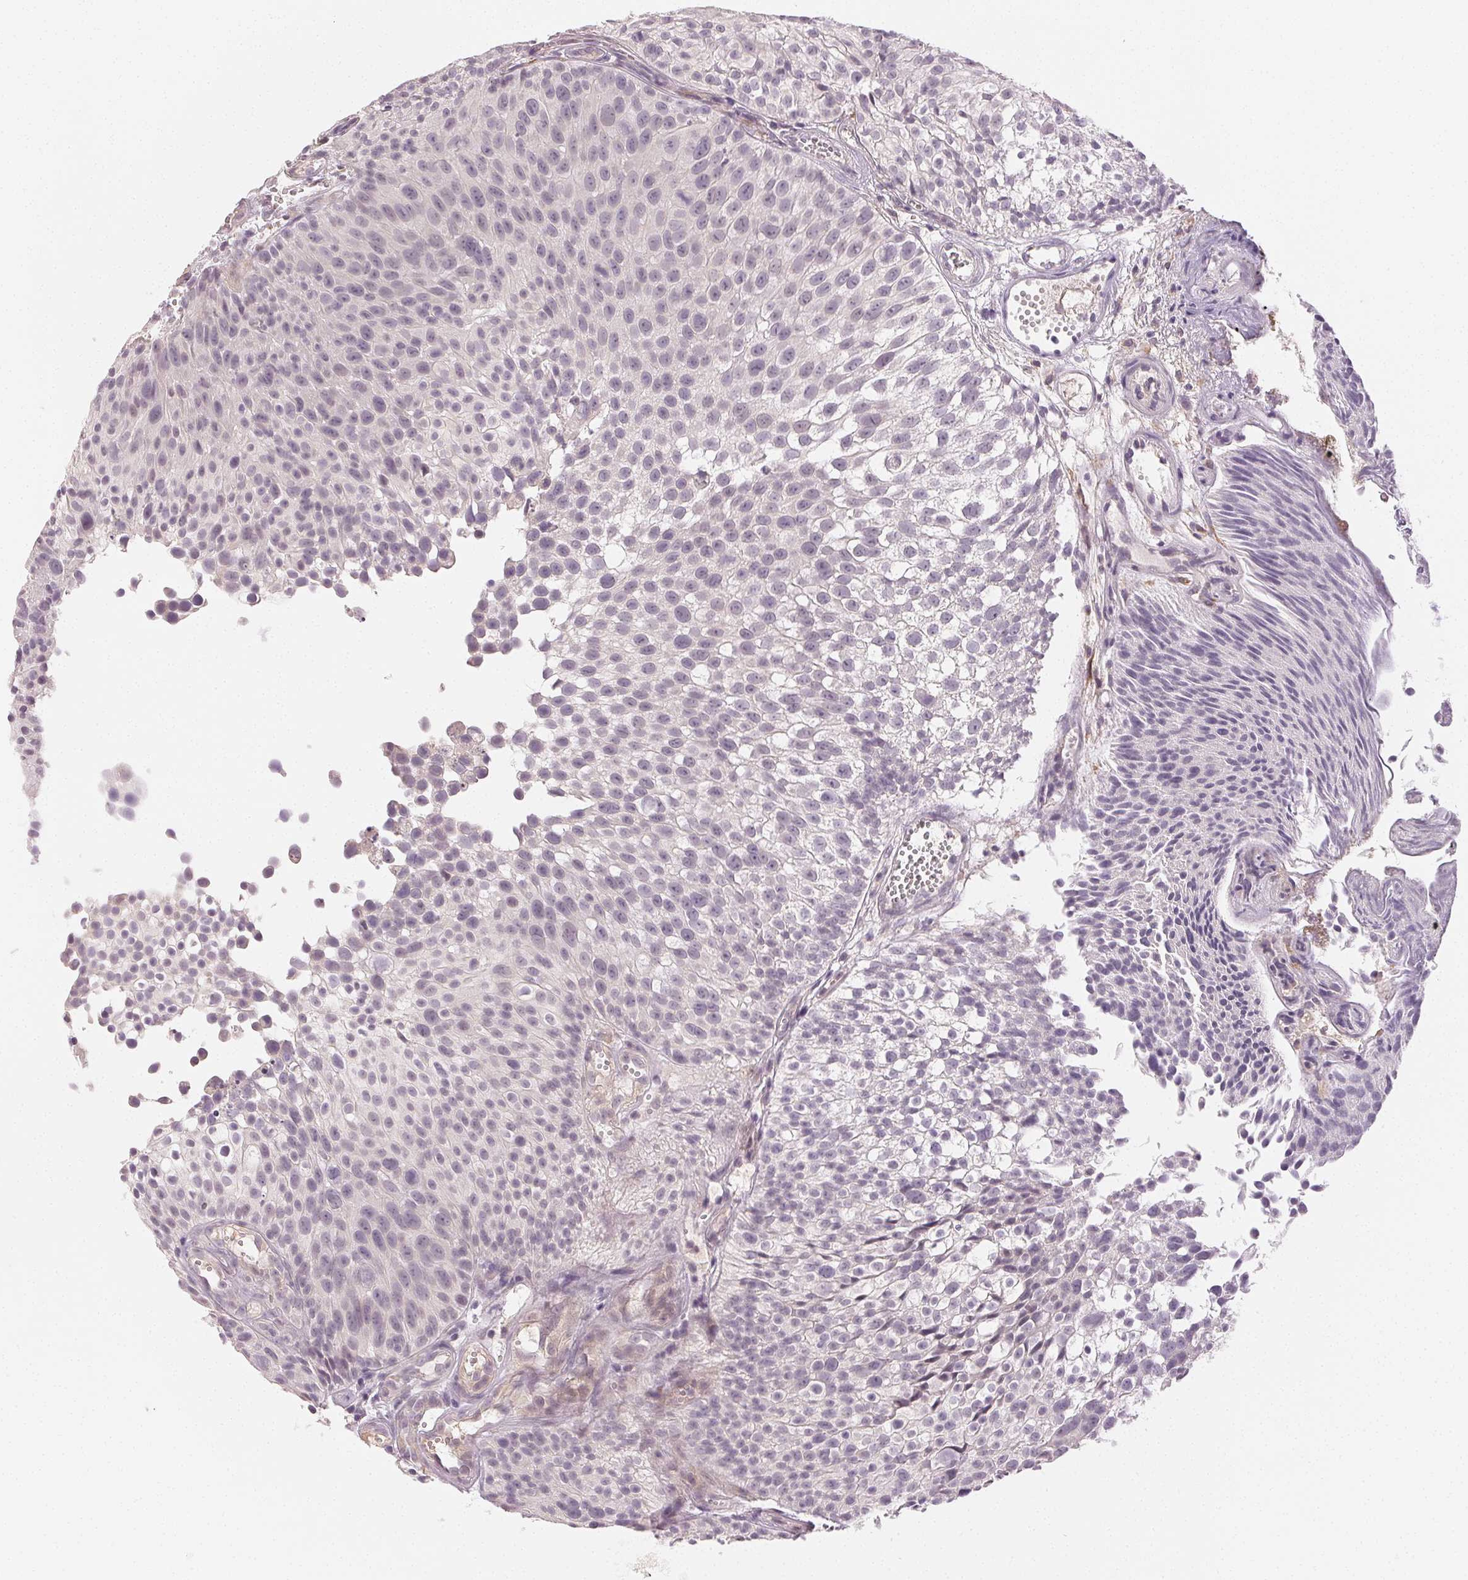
{"staining": {"intensity": "negative", "quantity": "none", "location": "none"}, "tissue": "urothelial cancer", "cell_type": "Tumor cells", "image_type": "cancer", "snomed": [{"axis": "morphology", "description": "Urothelial carcinoma, Low grade"}, {"axis": "topography", "description": "Urinary bladder"}], "caption": "DAB (3,3'-diaminobenzidine) immunohistochemical staining of urothelial cancer displays no significant expression in tumor cells.", "gene": "MAP1LC3A", "patient": {"sex": "male", "age": 70}}